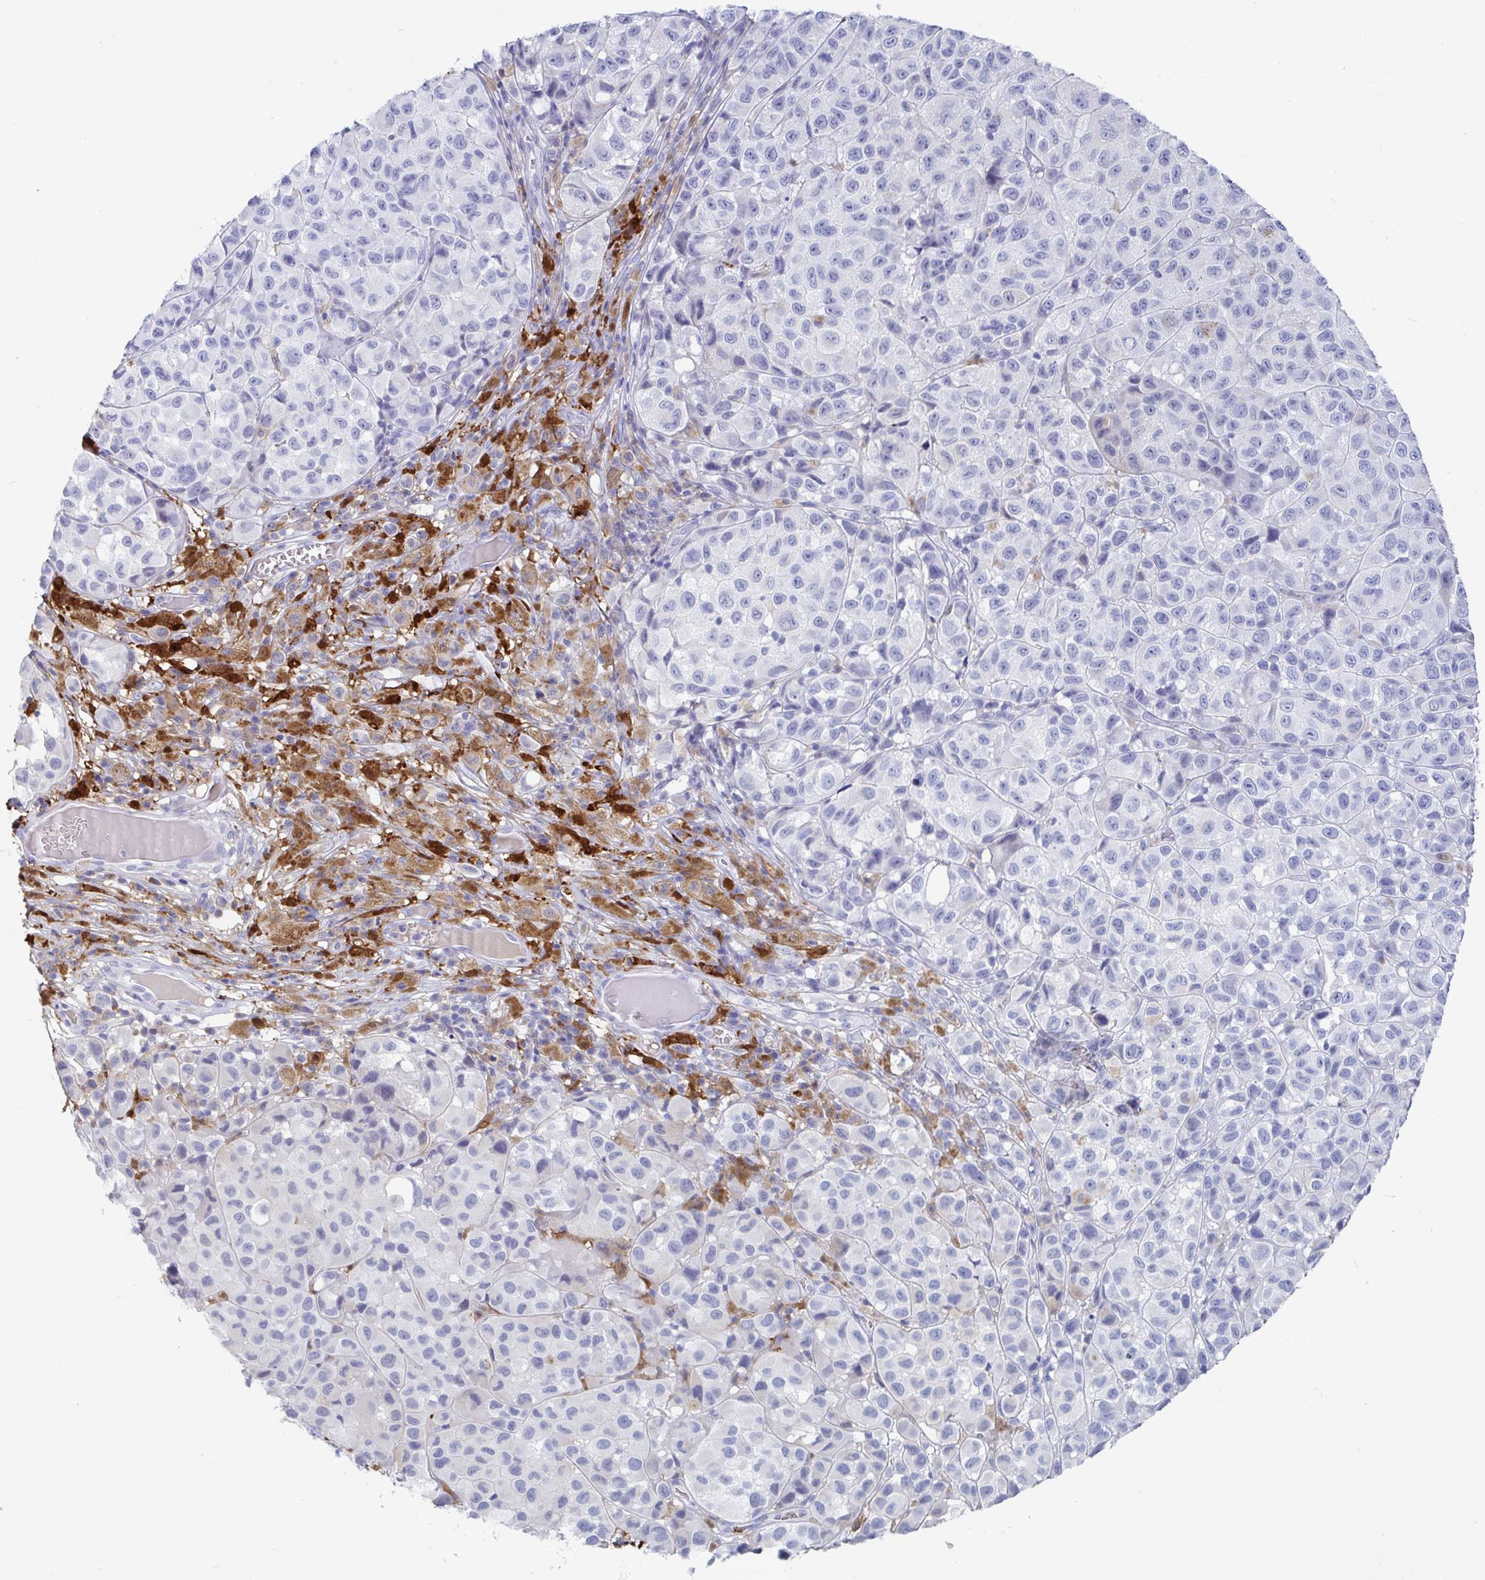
{"staining": {"intensity": "negative", "quantity": "none", "location": "none"}, "tissue": "melanoma", "cell_type": "Tumor cells", "image_type": "cancer", "snomed": [{"axis": "morphology", "description": "Malignant melanoma, NOS"}, {"axis": "topography", "description": "Skin"}], "caption": "The image displays no significant expression in tumor cells of malignant melanoma.", "gene": "OR2A4", "patient": {"sex": "male", "age": 93}}